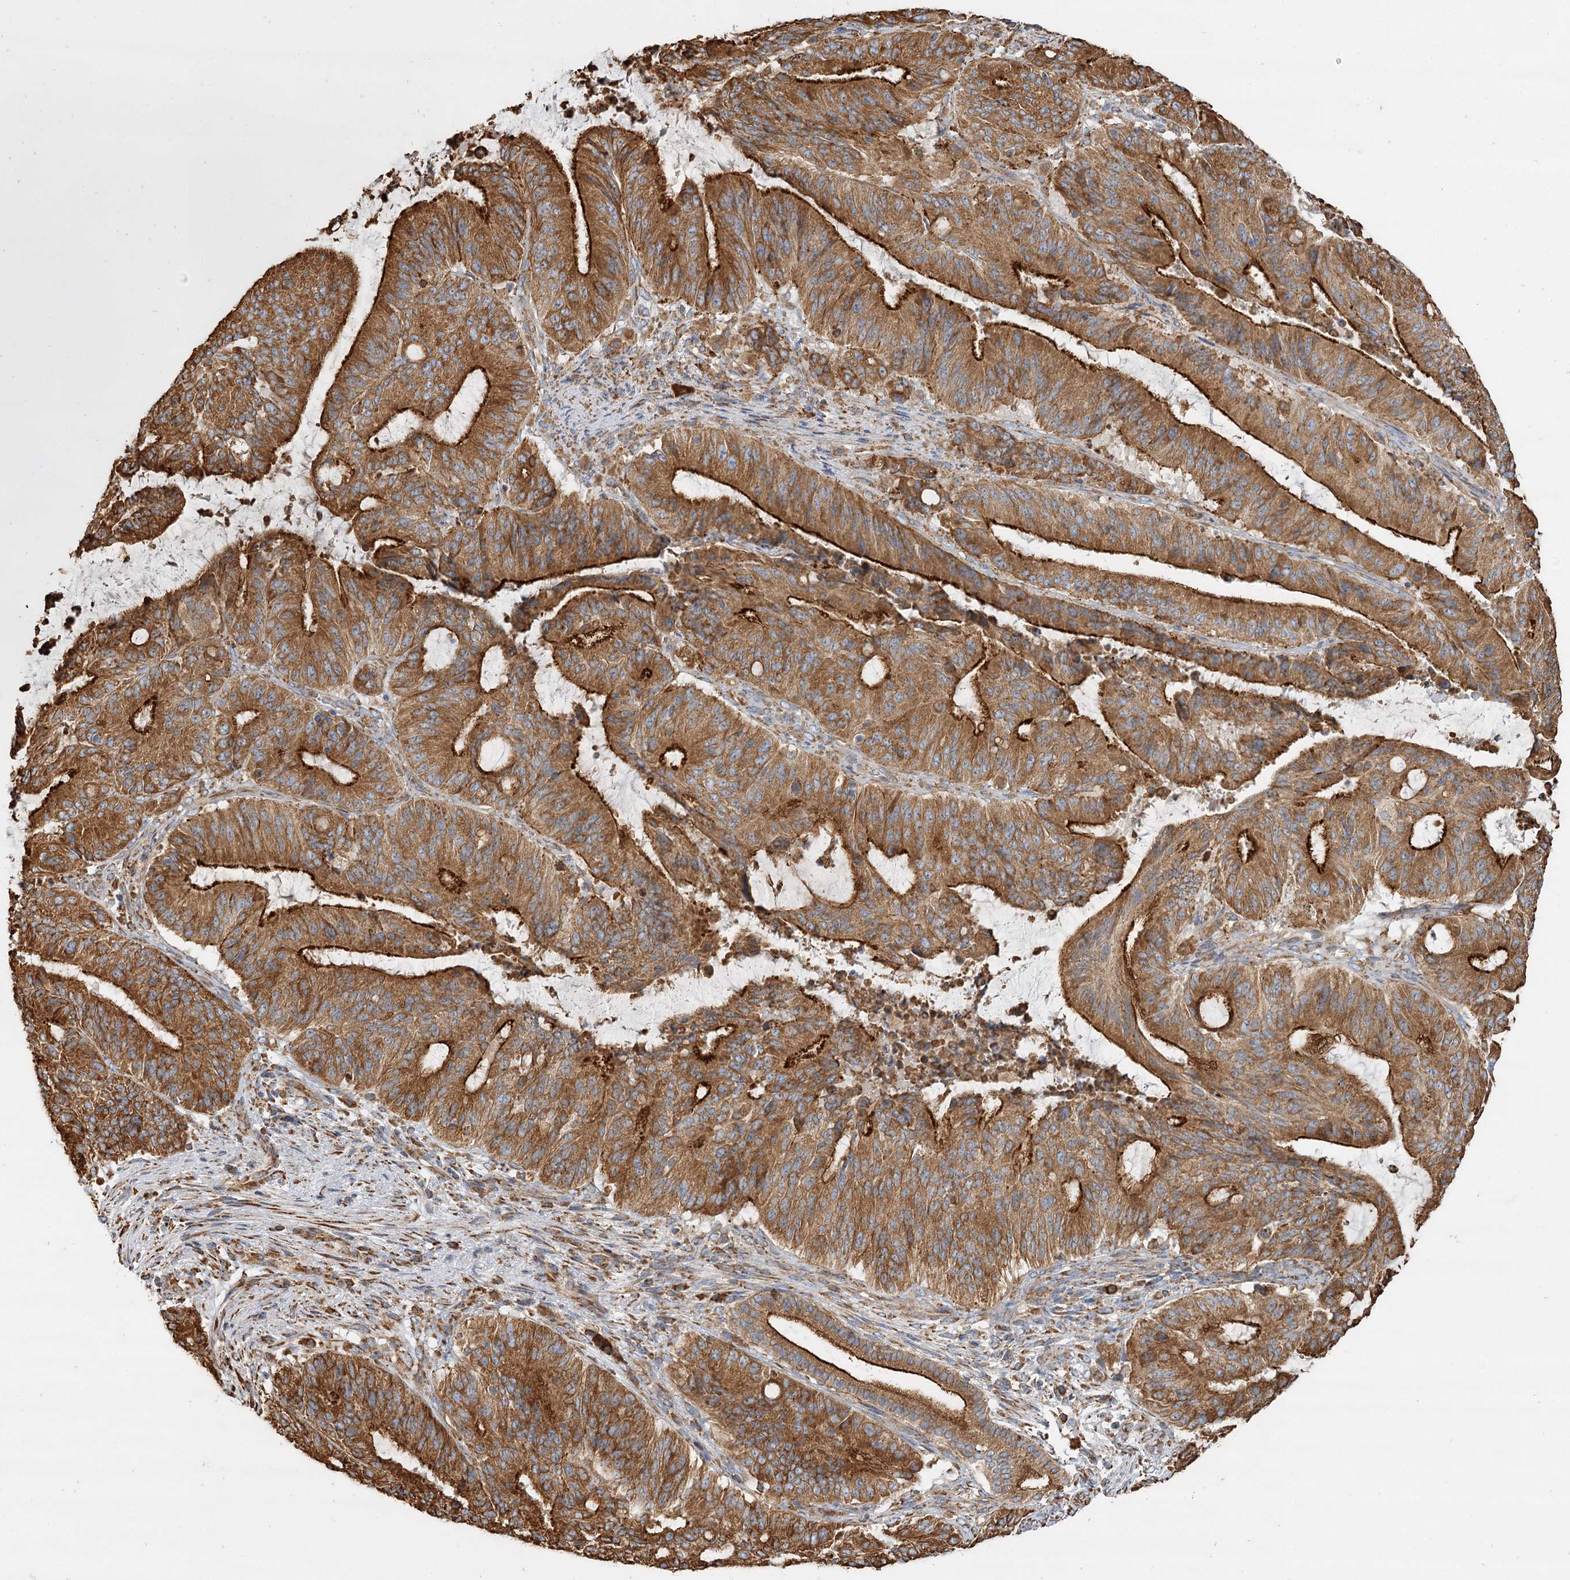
{"staining": {"intensity": "strong", "quantity": ">75%", "location": "cytoplasmic/membranous"}, "tissue": "liver cancer", "cell_type": "Tumor cells", "image_type": "cancer", "snomed": [{"axis": "morphology", "description": "Normal tissue, NOS"}, {"axis": "morphology", "description": "Cholangiocarcinoma"}, {"axis": "topography", "description": "Liver"}, {"axis": "topography", "description": "Peripheral nerve tissue"}], "caption": "This image reveals immunohistochemistry (IHC) staining of liver cancer, with high strong cytoplasmic/membranous positivity in about >75% of tumor cells.", "gene": "TAS1R1", "patient": {"sex": "female", "age": 73}}